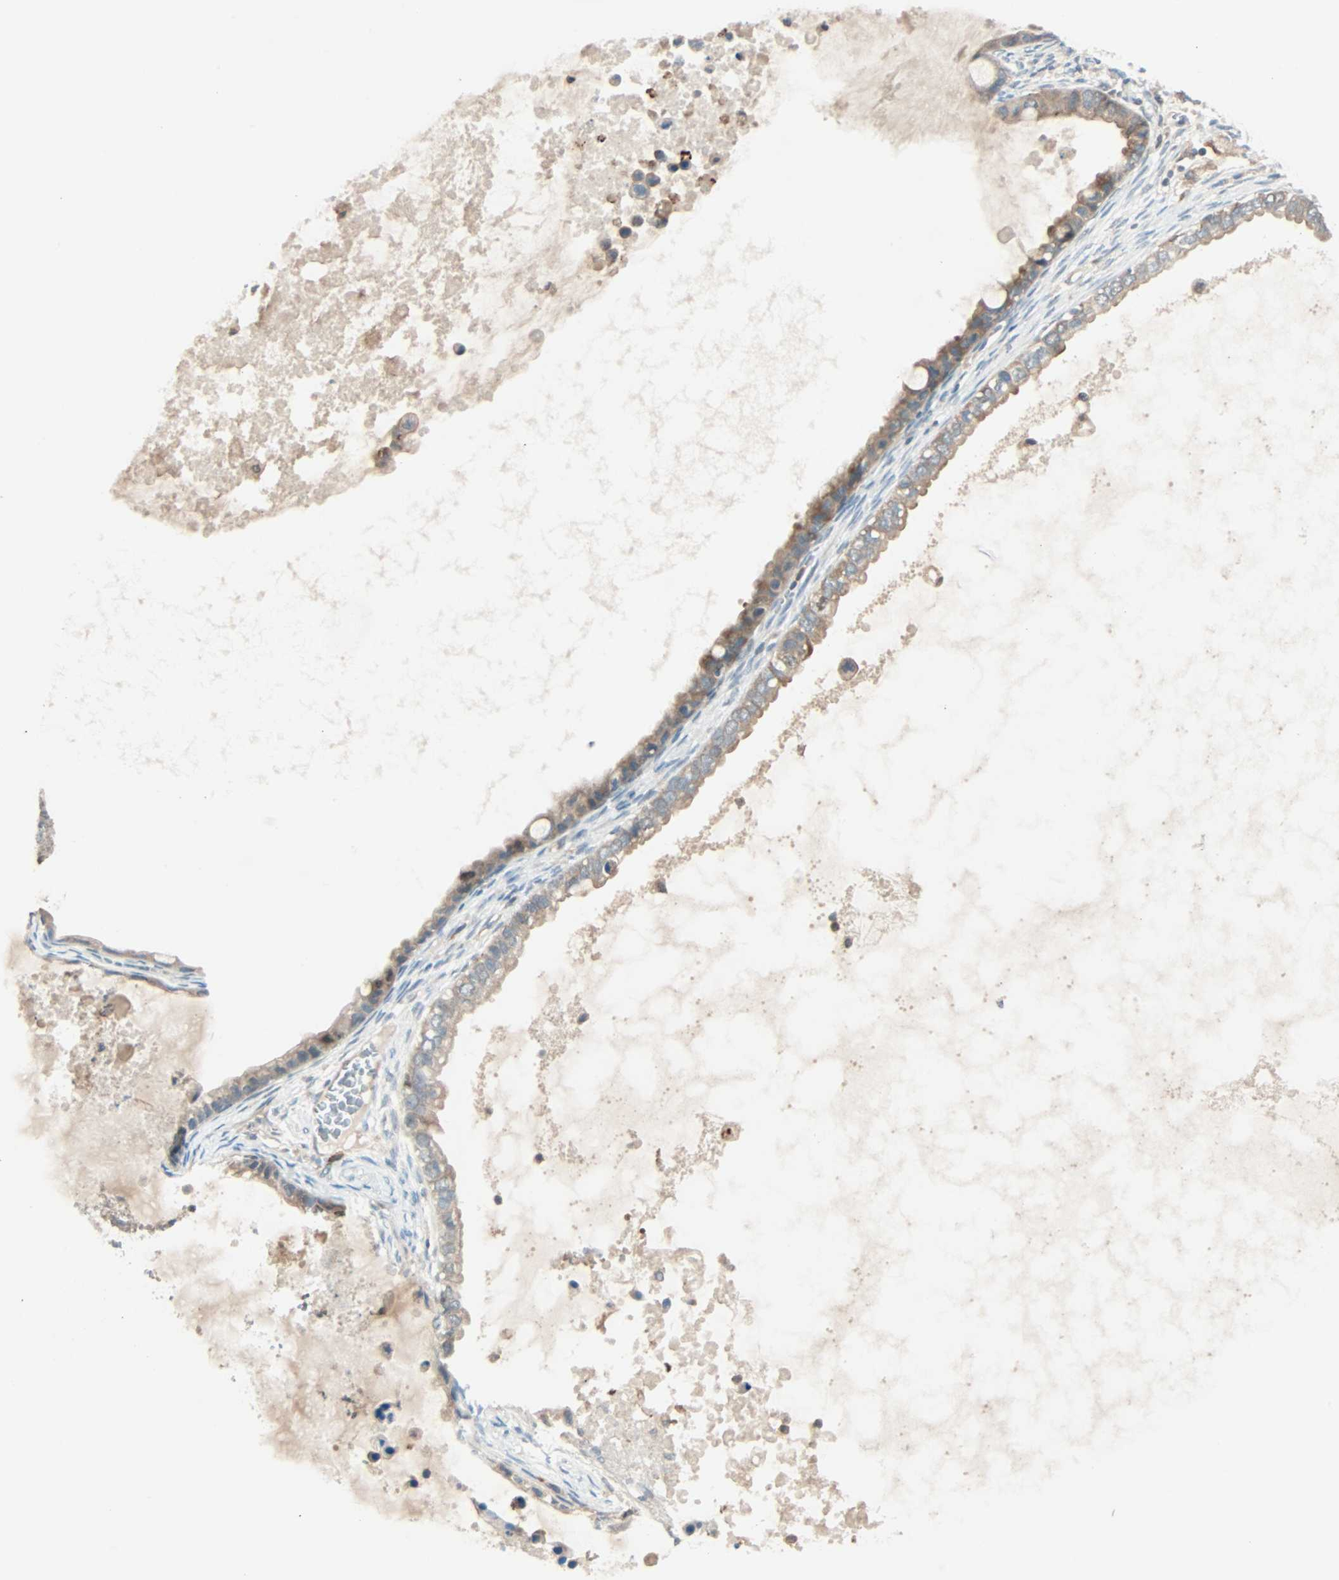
{"staining": {"intensity": "moderate", "quantity": ">75%", "location": "cytoplasmic/membranous"}, "tissue": "ovarian cancer", "cell_type": "Tumor cells", "image_type": "cancer", "snomed": [{"axis": "morphology", "description": "Cystadenocarcinoma, mucinous, NOS"}, {"axis": "topography", "description": "Ovary"}], "caption": "Immunohistochemical staining of human ovarian cancer (mucinous cystadenocarcinoma) reveals moderate cytoplasmic/membranous protein positivity in about >75% of tumor cells. (DAB IHC, brown staining for protein, blue staining for nuclei).", "gene": "SMIM8", "patient": {"sex": "female", "age": 80}}